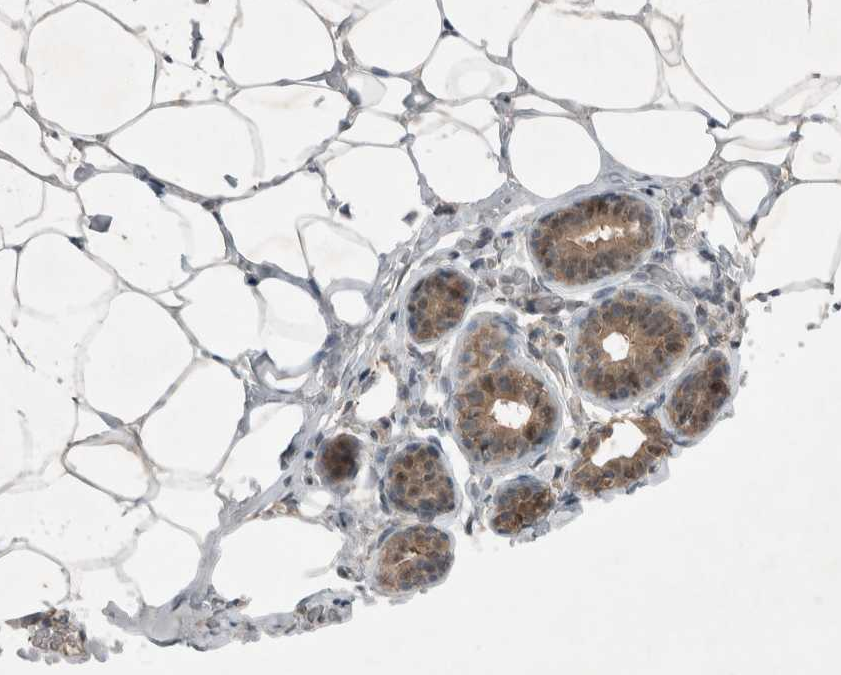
{"staining": {"intensity": "negative", "quantity": "none", "location": "none"}, "tissue": "adipose tissue", "cell_type": "Adipocytes", "image_type": "normal", "snomed": [{"axis": "morphology", "description": "Normal tissue, NOS"}, {"axis": "morphology", "description": "Fibrosis, NOS"}, {"axis": "topography", "description": "Breast"}, {"axis": "topography", "description": "Adipose tissue"}], "caption": "A high-resolution histopathology image shows immunohistochemistry (IHC) staining of unremarkable adipose tissue, which shows no significant expression in adipocytes.", "gene": "ENSG00000285245", "patient": {"sex": "female", "age": 39}}